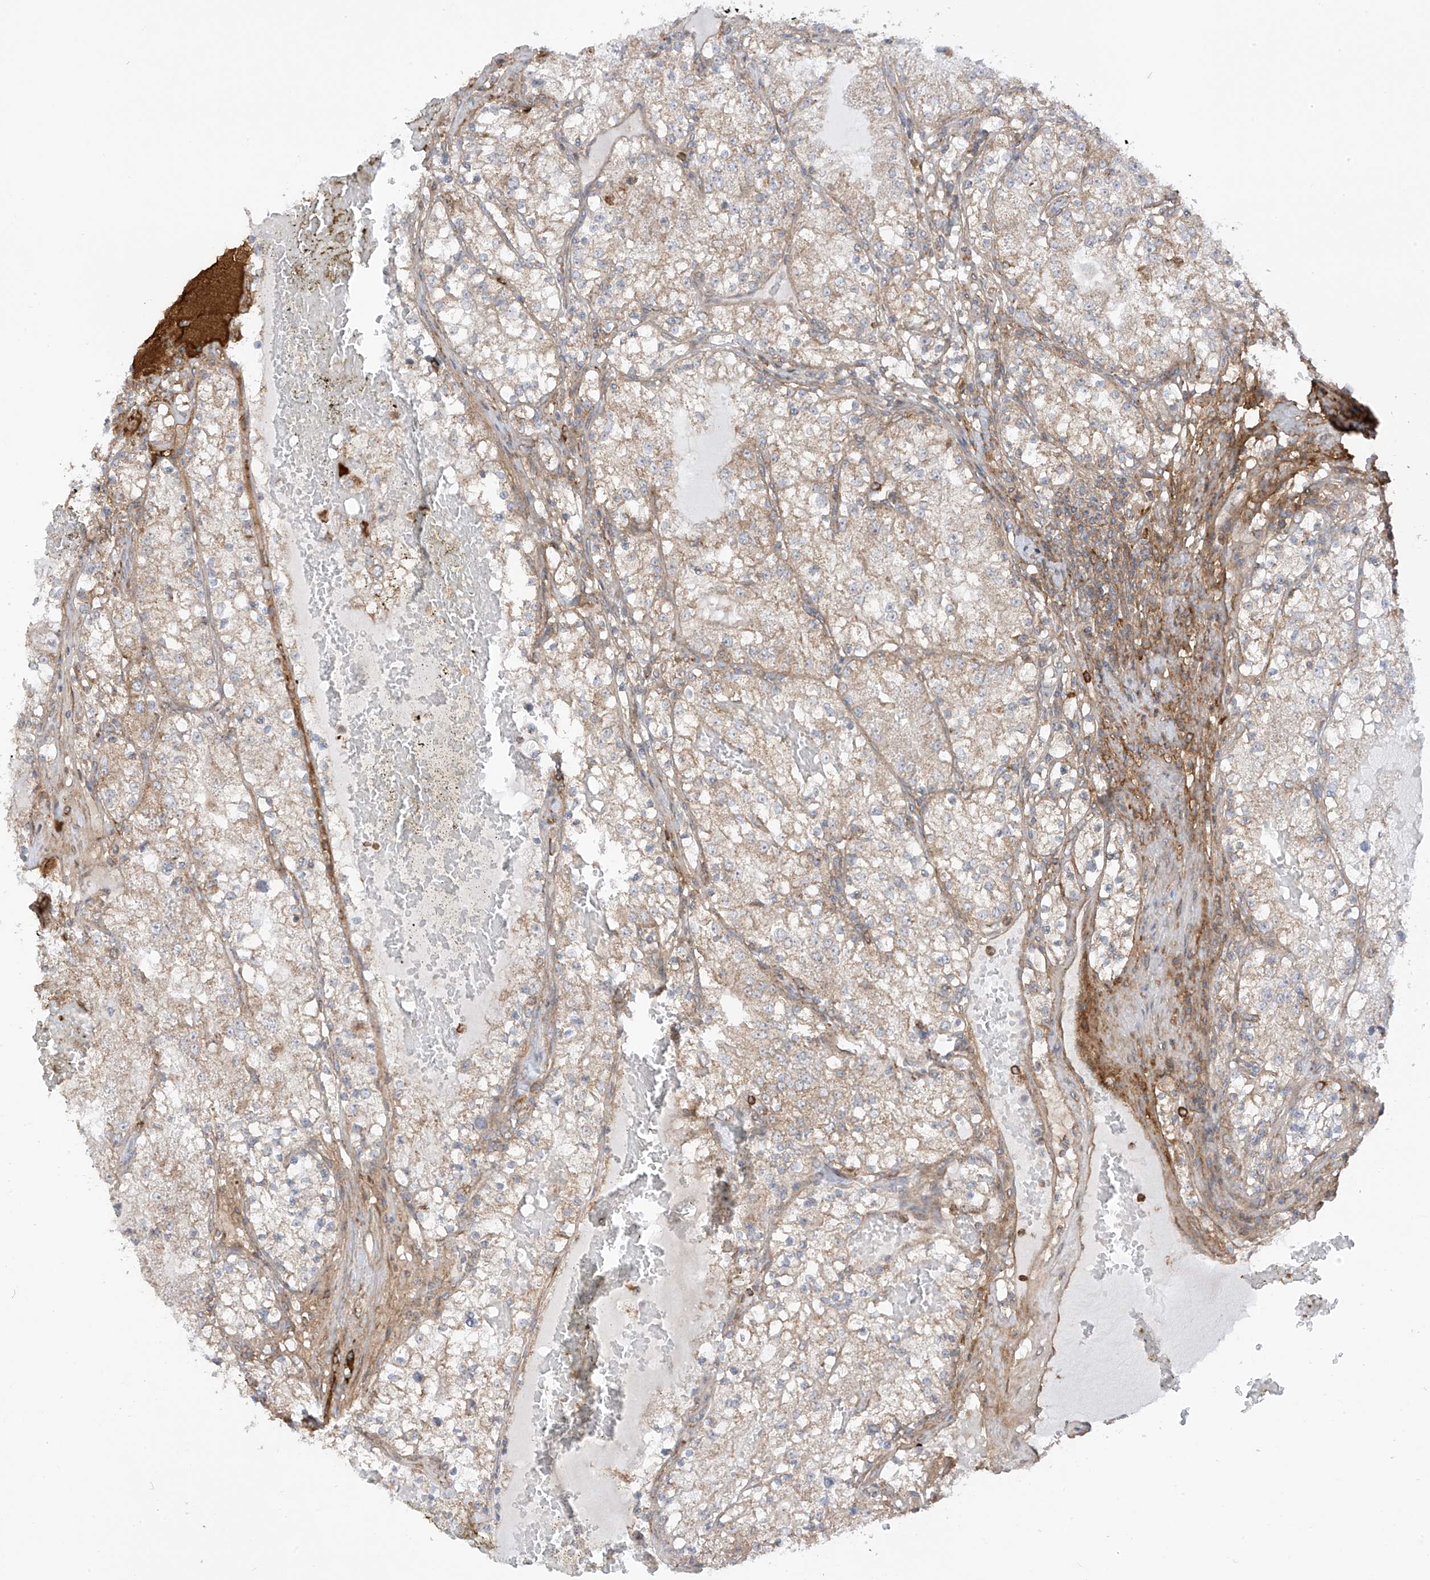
{"staining": {"intensity": "weak", "quantity": "25%-75%", "location": "cytoplasmic/membranous"}, "tissue": "renal cancer", "cell_type": "Tumor cells", "image_type": "cancer", "snomed": [{"axis": "morphology", "description": "Normal tissue, NOS"}, {"axis": "morphology", "description": "Adenocarcinoma, NOS"}, {"axis": "topography", "description": "Kidney"}], "caption": "Immunohistochemical staining of adenocarcinoma (renal) shows weak cytoplasmic/membranous protein staining in about 25%-75% of tumor cells.", "gene": "REPS1", "patient": {"sex": "male", "age": 68}}